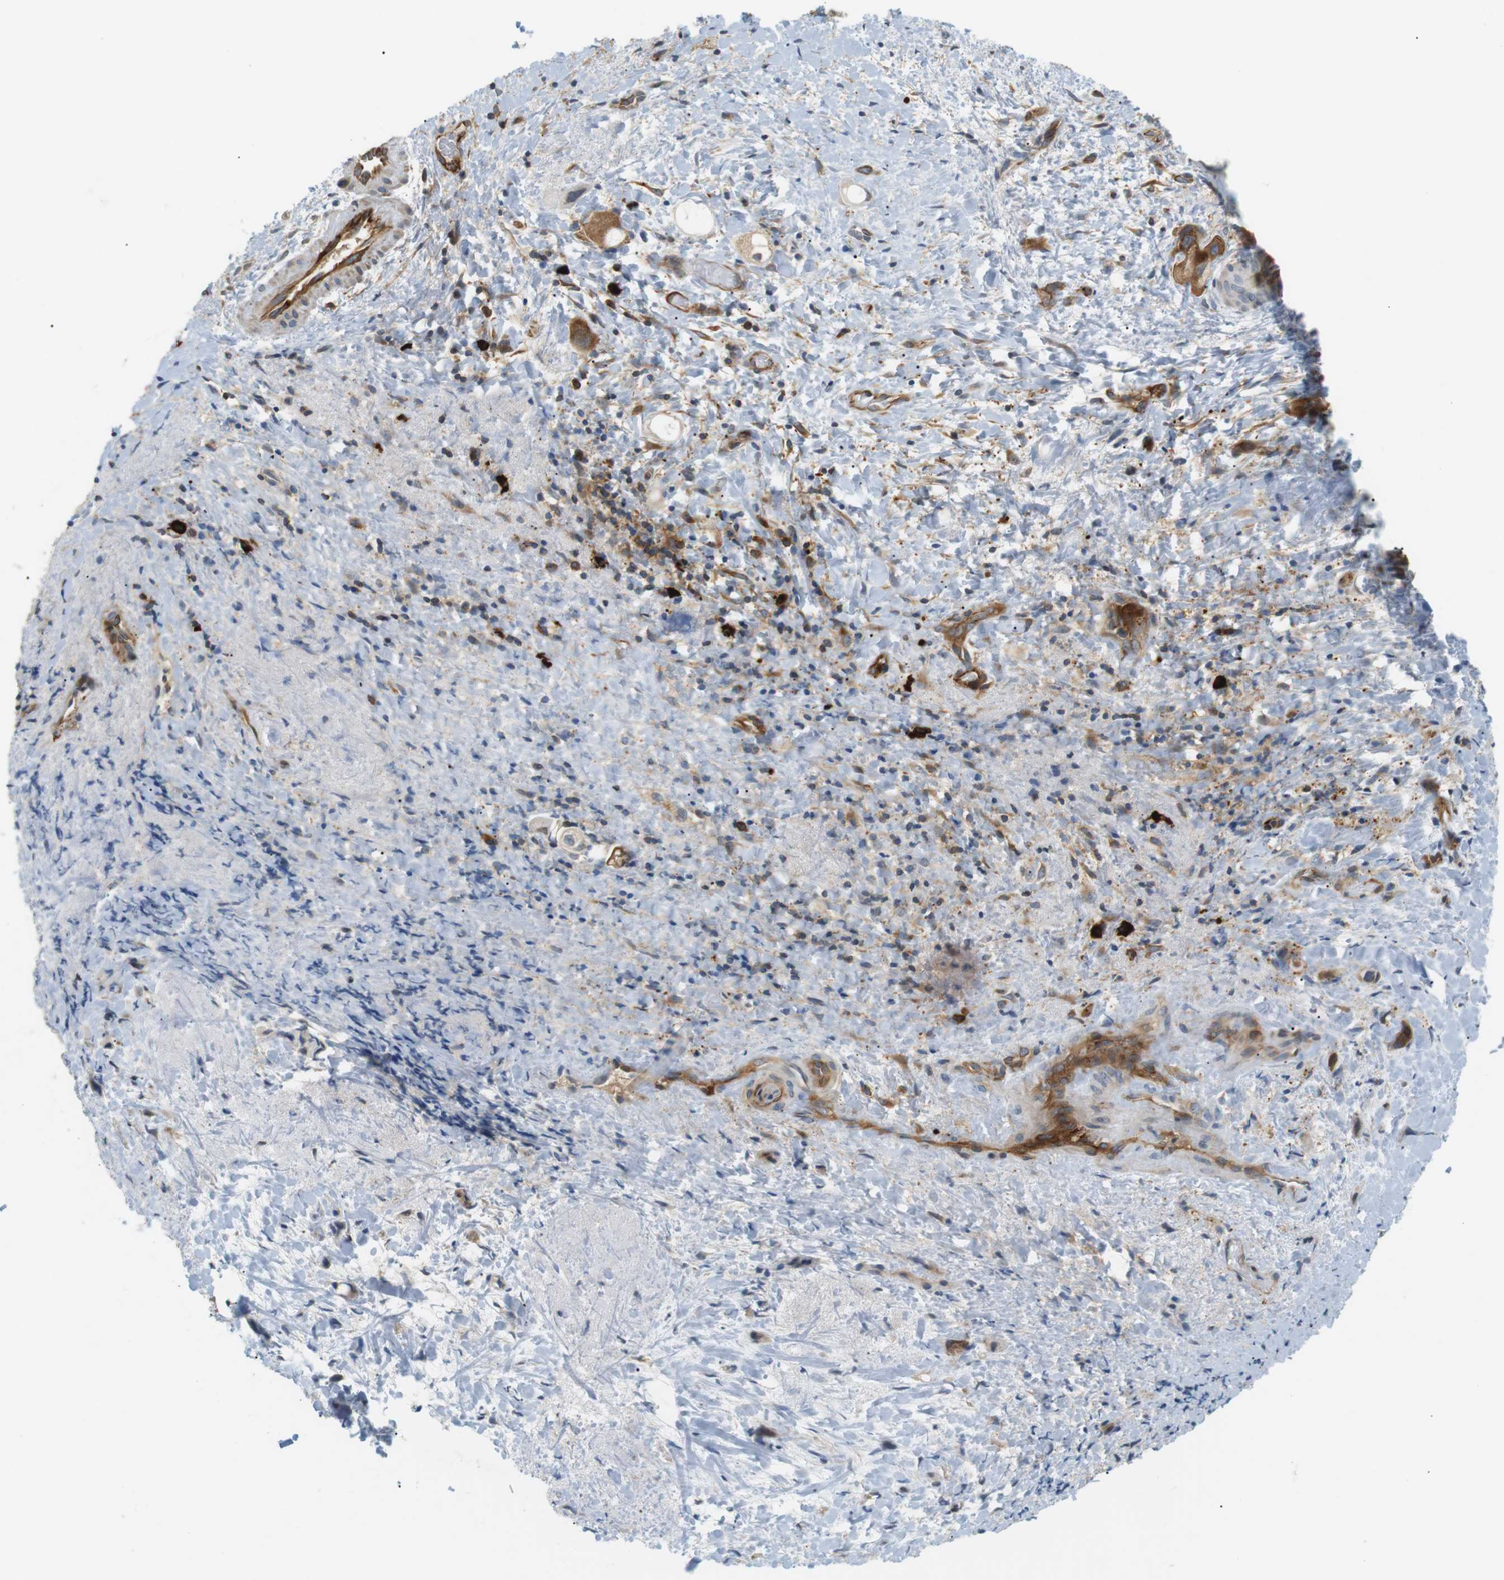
{"staining": {"intensity": "moderate", "quantity": ">75%", "location": "cytoplasmic/membranous"}, "tissue": "liver cancer", "cell_type": "Tumor cells", "image_type": "cancer", "snomed": [{"axis": "morphology", "description": "Cholangiocarcinoma"}, {"axis": "topography", "description": "Liver"}], "caption": "Immunohistochemical staining of liver cancer (cholangiocarcinoma) shows medium levels of moderate cytoplasmic/membranous protein staining in approximately >75% of tumor cells.", "gene": "TMEM200A", "patient": {"sex": "female", "age": 65}}